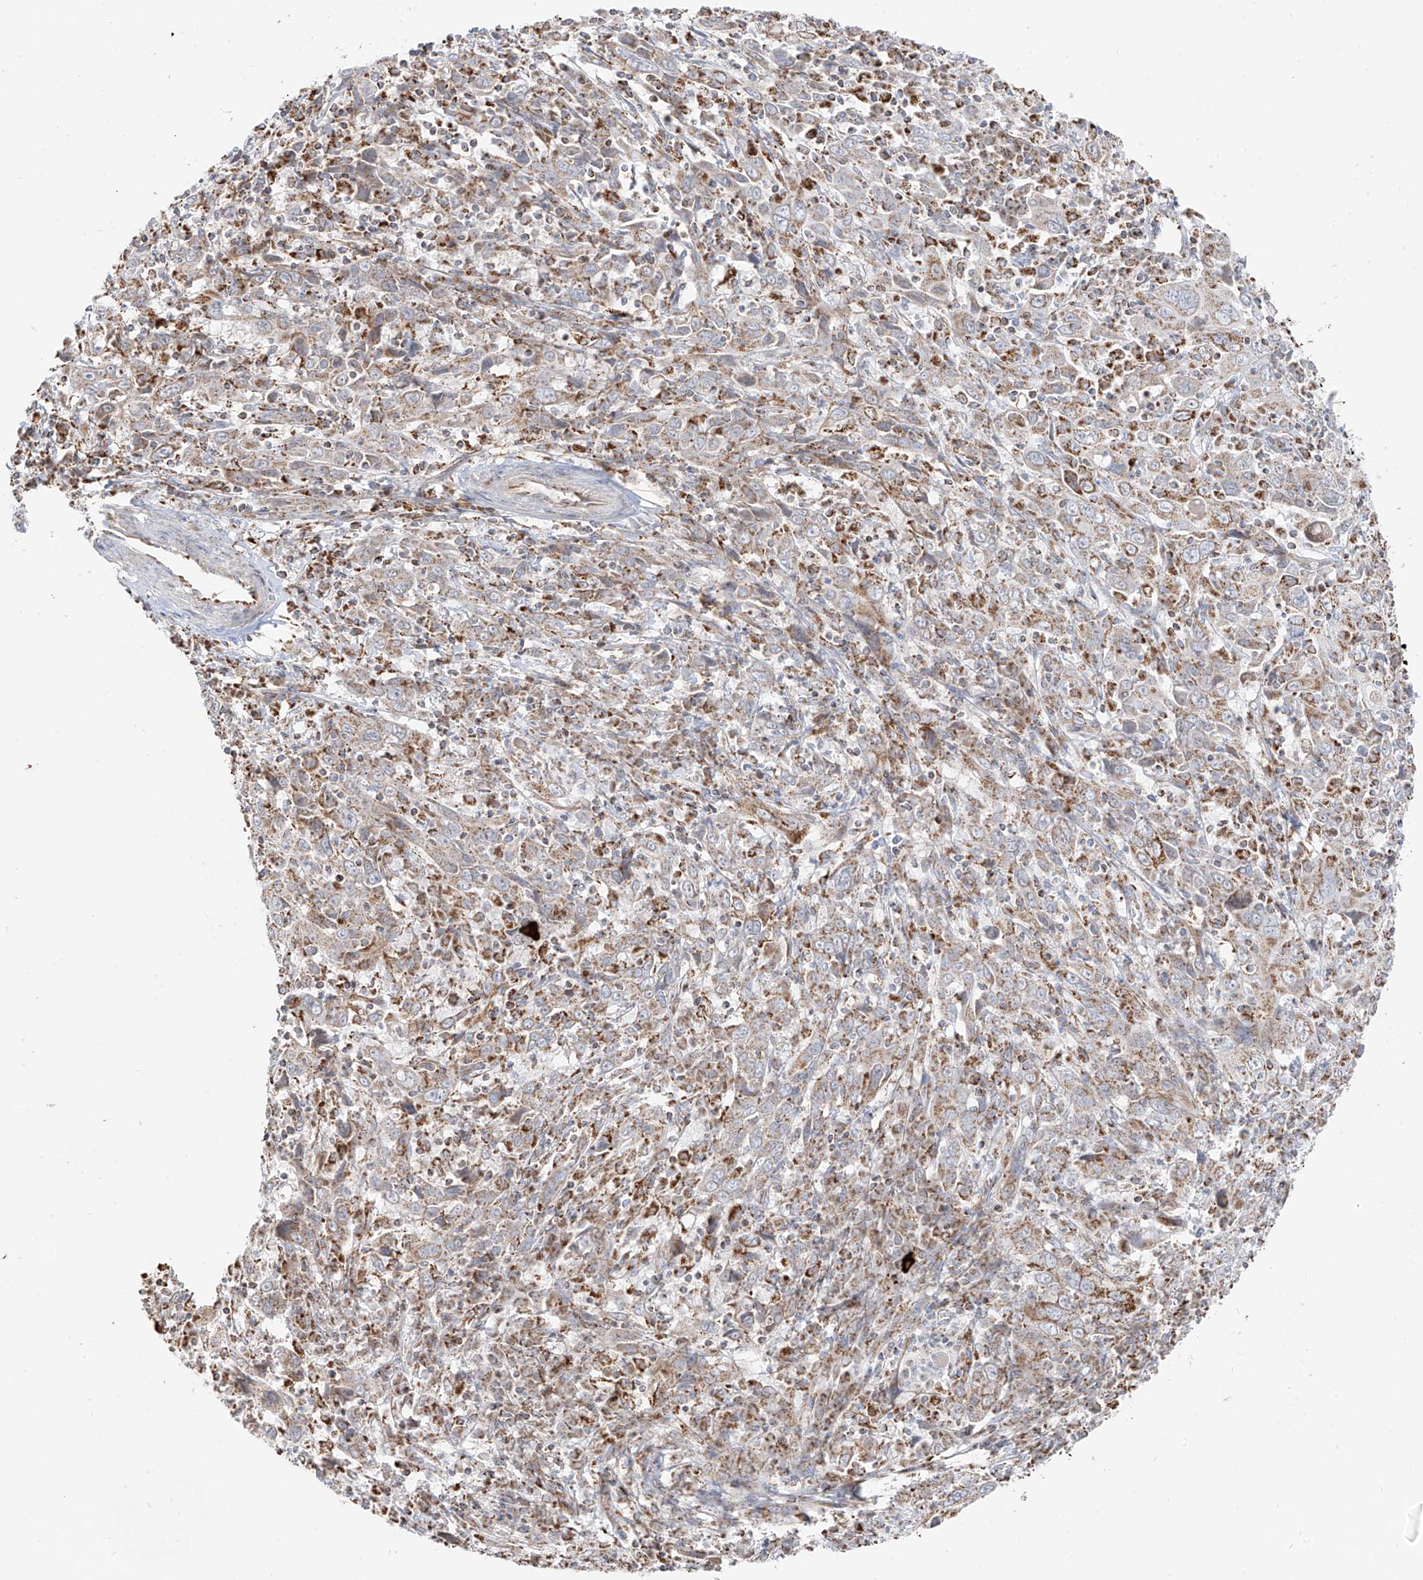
{"staining": {"intensity": "weak", "quantity": "25%-75%", "location": "cytoplasmic/membranous"}, "tissue": "cervical cancer", "cell_type": "Tumor cells", "image_type": "cancer", "snomed": [{"axis": "morphology", "description": "Squamous cell carcinoma, NOS"}, {"axis": "topography", "description": "Cervix"}], "caption": "Human cervical cancer (squamous cell carcinoma) stained with a protein marker displays weak staining in tumor cells.", "gene": "ETHE1", "patient": {"sex": "female", "age": 46}}